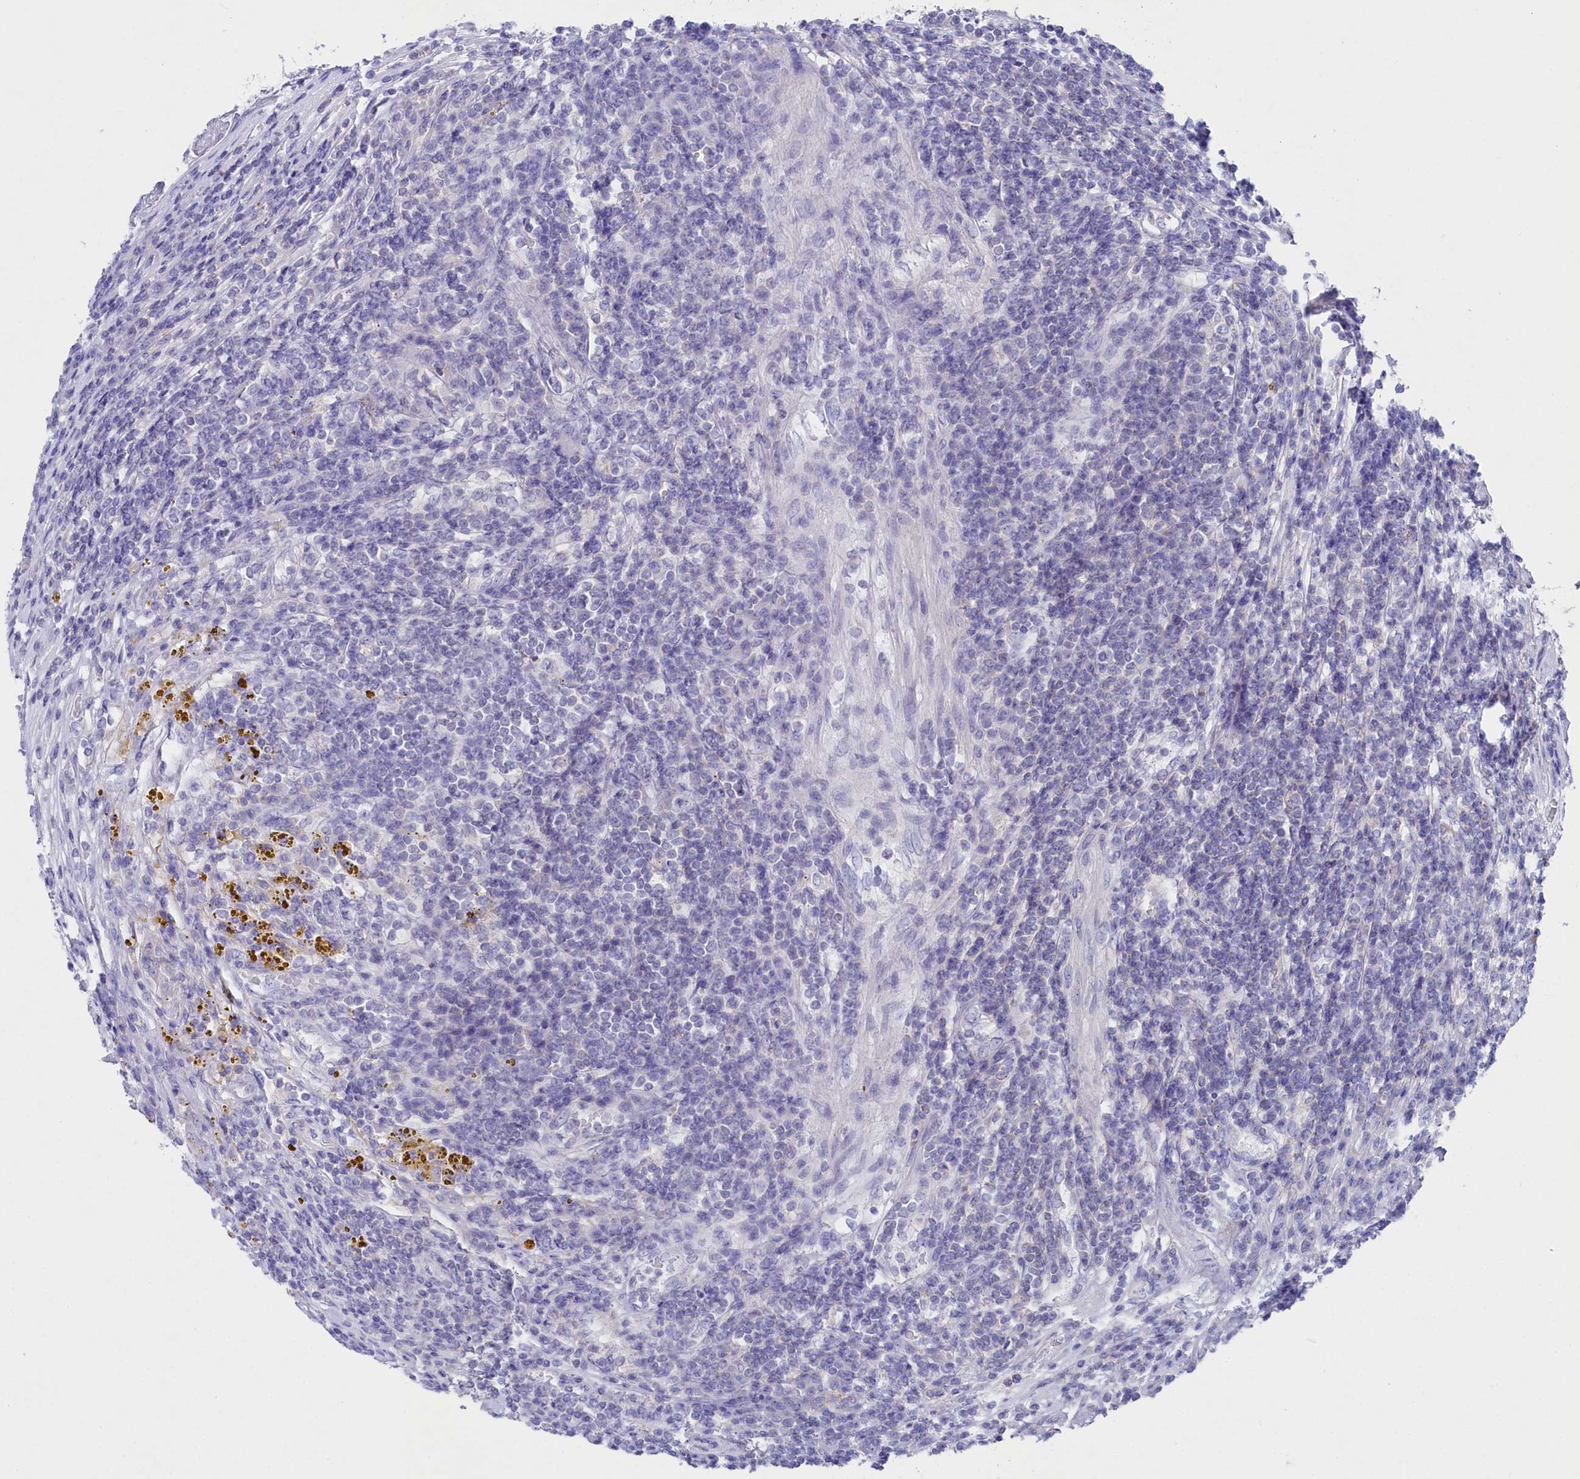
{"staining": {"intensity": "negative", "quantity": "none", "location": "none"}, "tissue": "renal cancer", "cell_type": "Tumor cells", "image_type": "cancer", "snomed": [{"axis": "morphology", "description": "Adenocarcinoma, NOS"}, {"axis": "topography", "description": "Kidney"}], "caption": "This is an immunohistochemistry (IHC) image of human renal cancer (adenocarcinoma). There is no expression in tumor cells.", "gene": "VPS26B", "patient": {"sex": "female", "age": 52}}